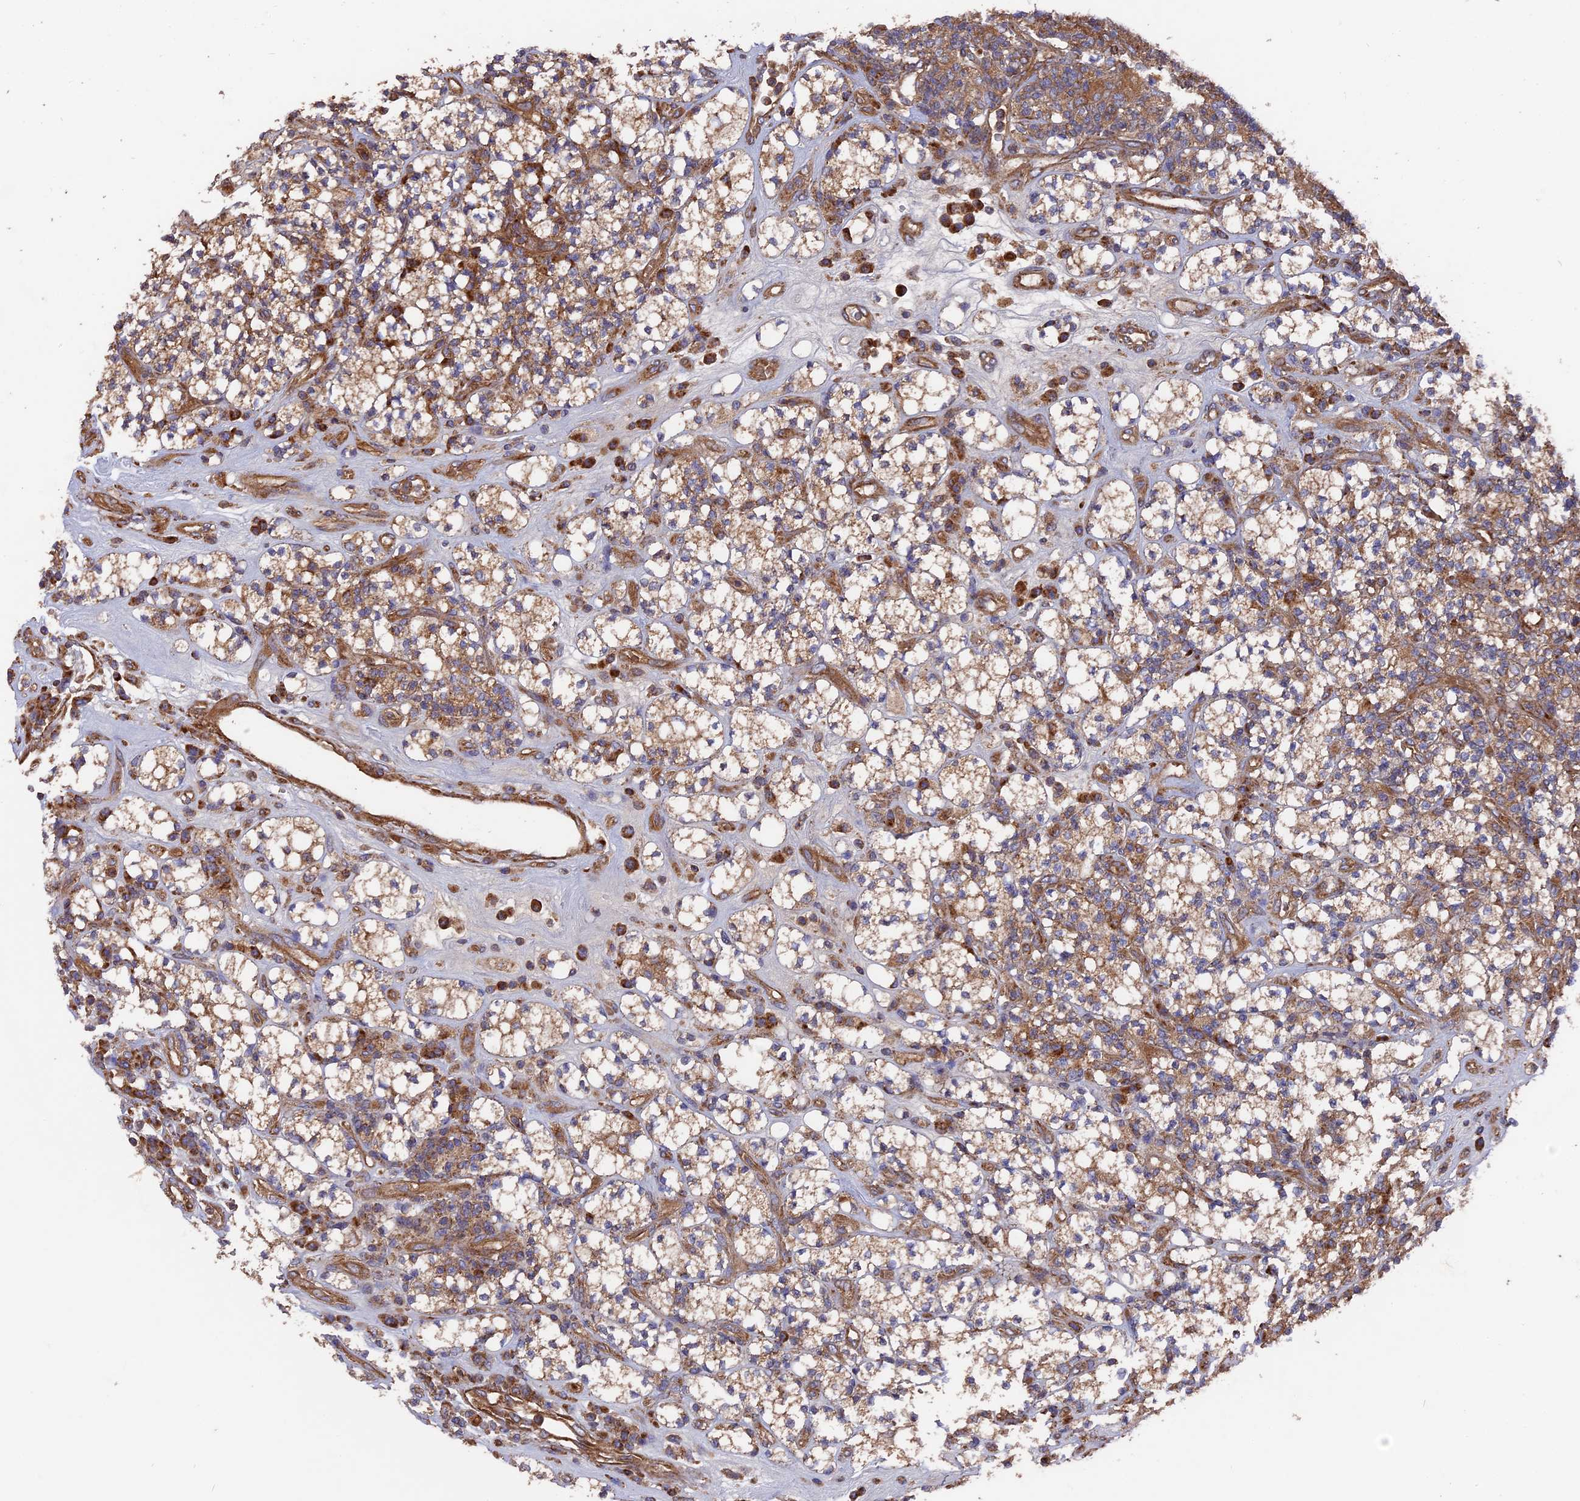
{"staining": {"intensity": "moderate", "quantity": ">75%", "location": "cytoplasmic/membranous"}, "tissue": "renal cancer", "cell_type": "Tumor cells", "image_type": "cancer", "snomed": [{"axis": "morphology", "description": "Adenocarcinoma, NOS"}, {"axis": "topography", "description": "Kidney"}], "caption": "Immunohistochemistry micrograph of neoplastic tissue: adenocarcinoma (renal) stained using immunohistochemistry shows medium levels of moderate protein expression localized specifically in the cytoplasmic/membranous of tumor cells, appearing as a cytoplasmic/membranous brown color.", "gene": "TELO2", "patient": {"sex": "male", "age": 77}}